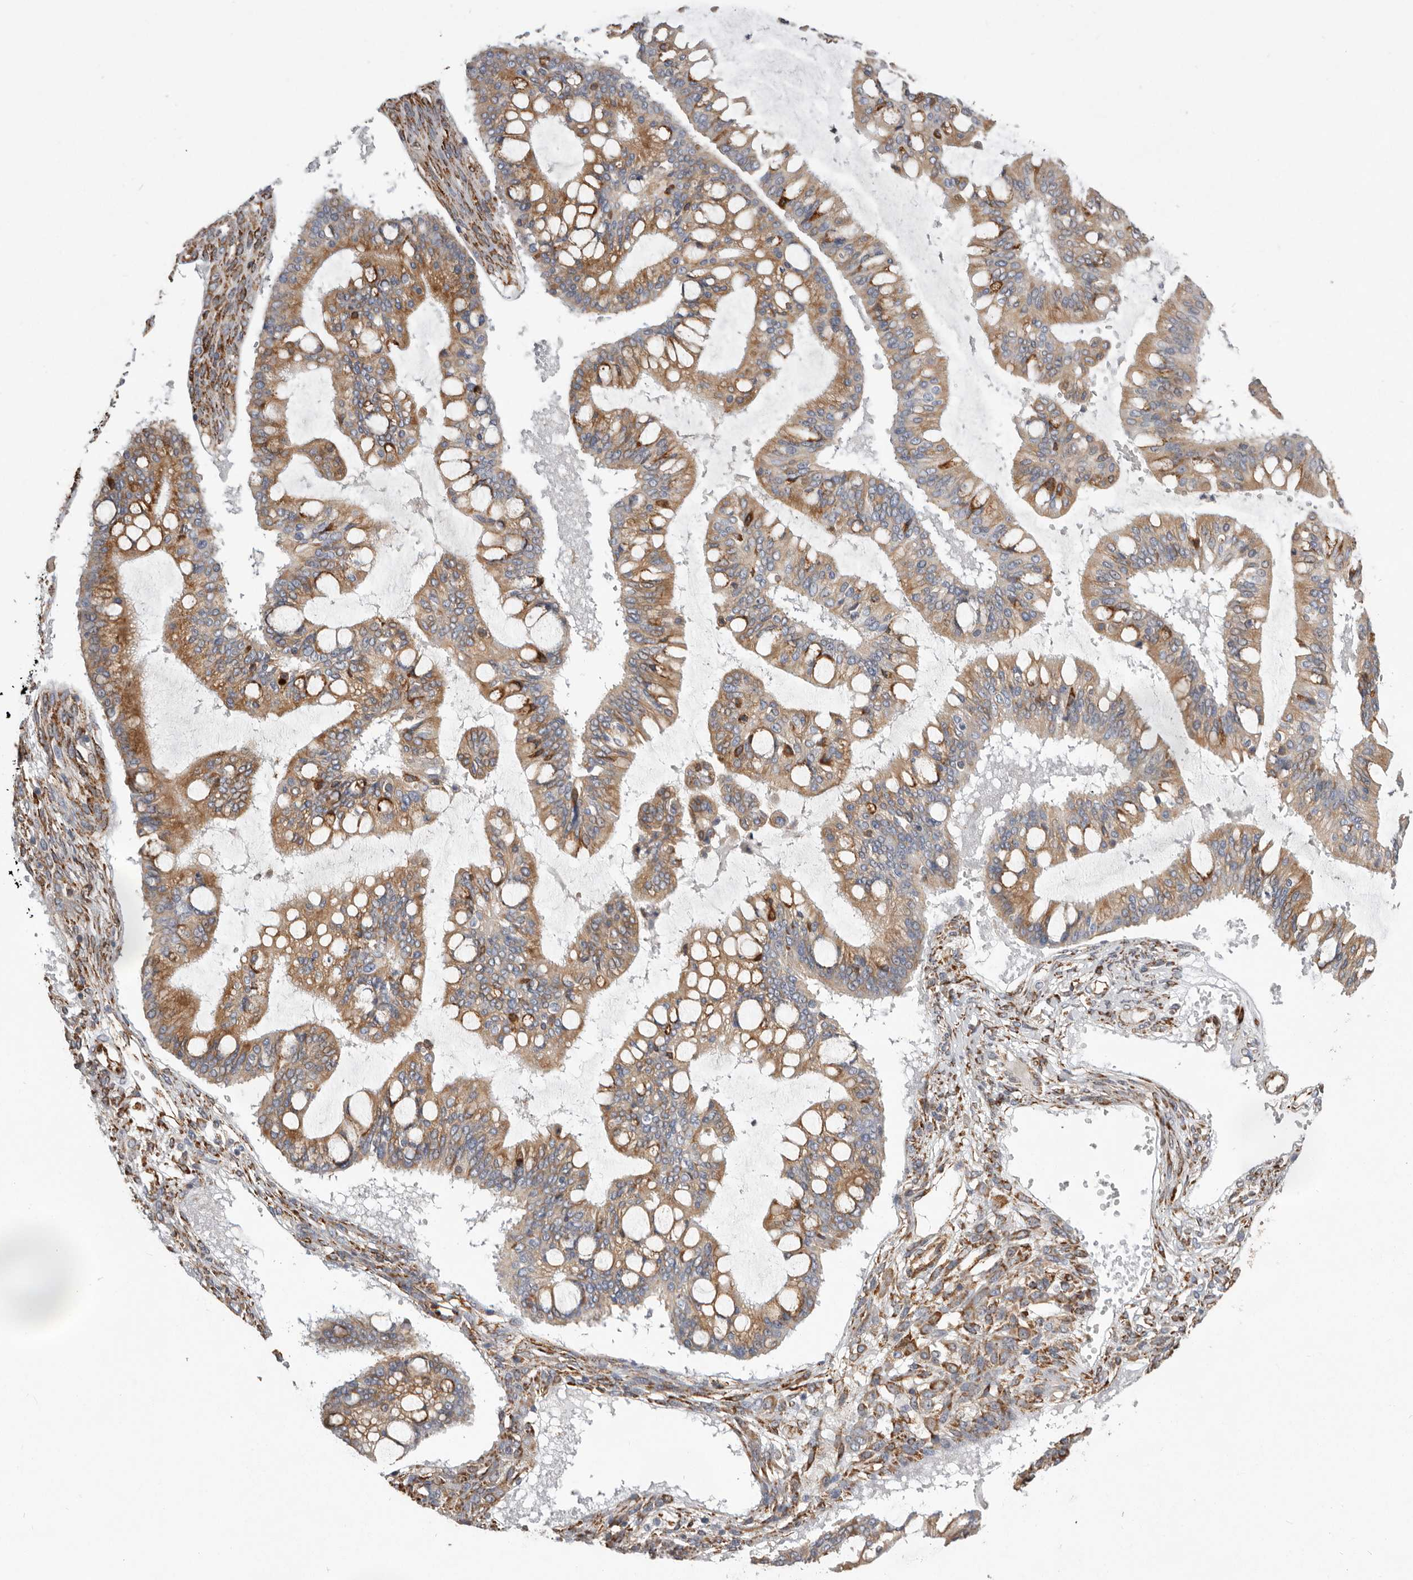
{"staining": {"intensity": "moderate", "quantity": ">75%", "location": "cytoplasmic/membranous"}, "tissue": "ovarian cancer", "cell_type": "Tumor cells", "image_type": "cancer", "snomed": [{"axis": "morphology", "description": "Cystadenocarcinoma, mucinous, NOS"}, {"axis": "topography", "description": "Ovary"}], "caption": "Protein expression analysis of human ovarian cancer (mucinous cystadenocarcinoma) reveals moderate cytoplasmic/membranous staining in about >75% of tumor cells.", "gene": "WDTC1", "patient": {"sex": "female", "age": 73}}